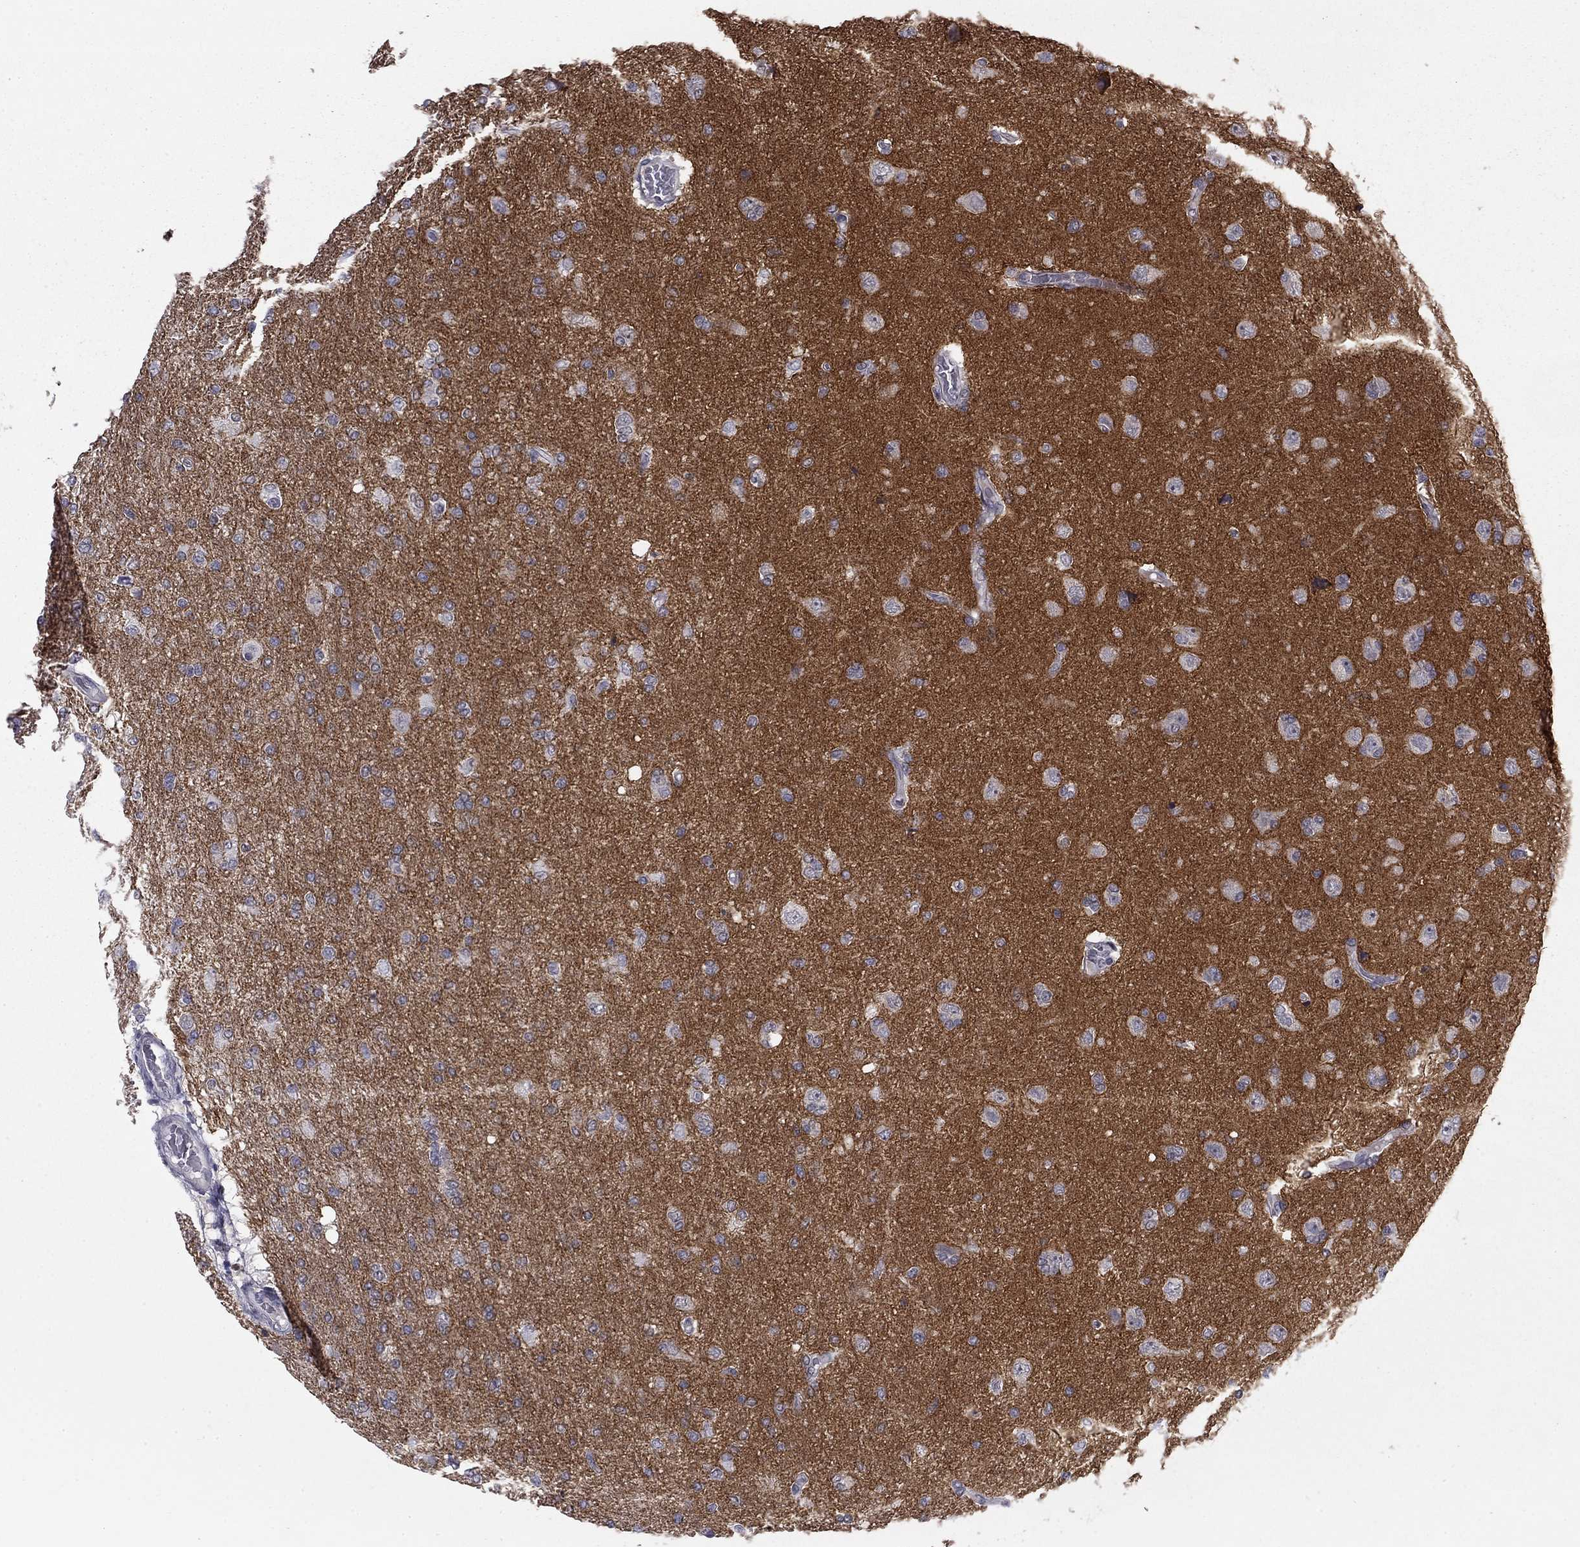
{"staining": {"intensity": "negative", "quantity": "none", "location": "none"}, "tissue": "glioma", "cell_type": "Tumor cells", "image_type": "cancer", "snomed": [{"axis": "morphology", "description": "Glioma, malignant, High grade"}, {"axis": "topography", "description": "Cerebral cortex"}], "caption": "Immunohistochemical staining of malignant glioma (high-grade) exhibits no significant staining in tumor cells. (DAB immunohistochemistry (IHC) with hematoxylin counter stain).", "gene": "PRRT2", "patient": {"sex": "male", "age": 70}}